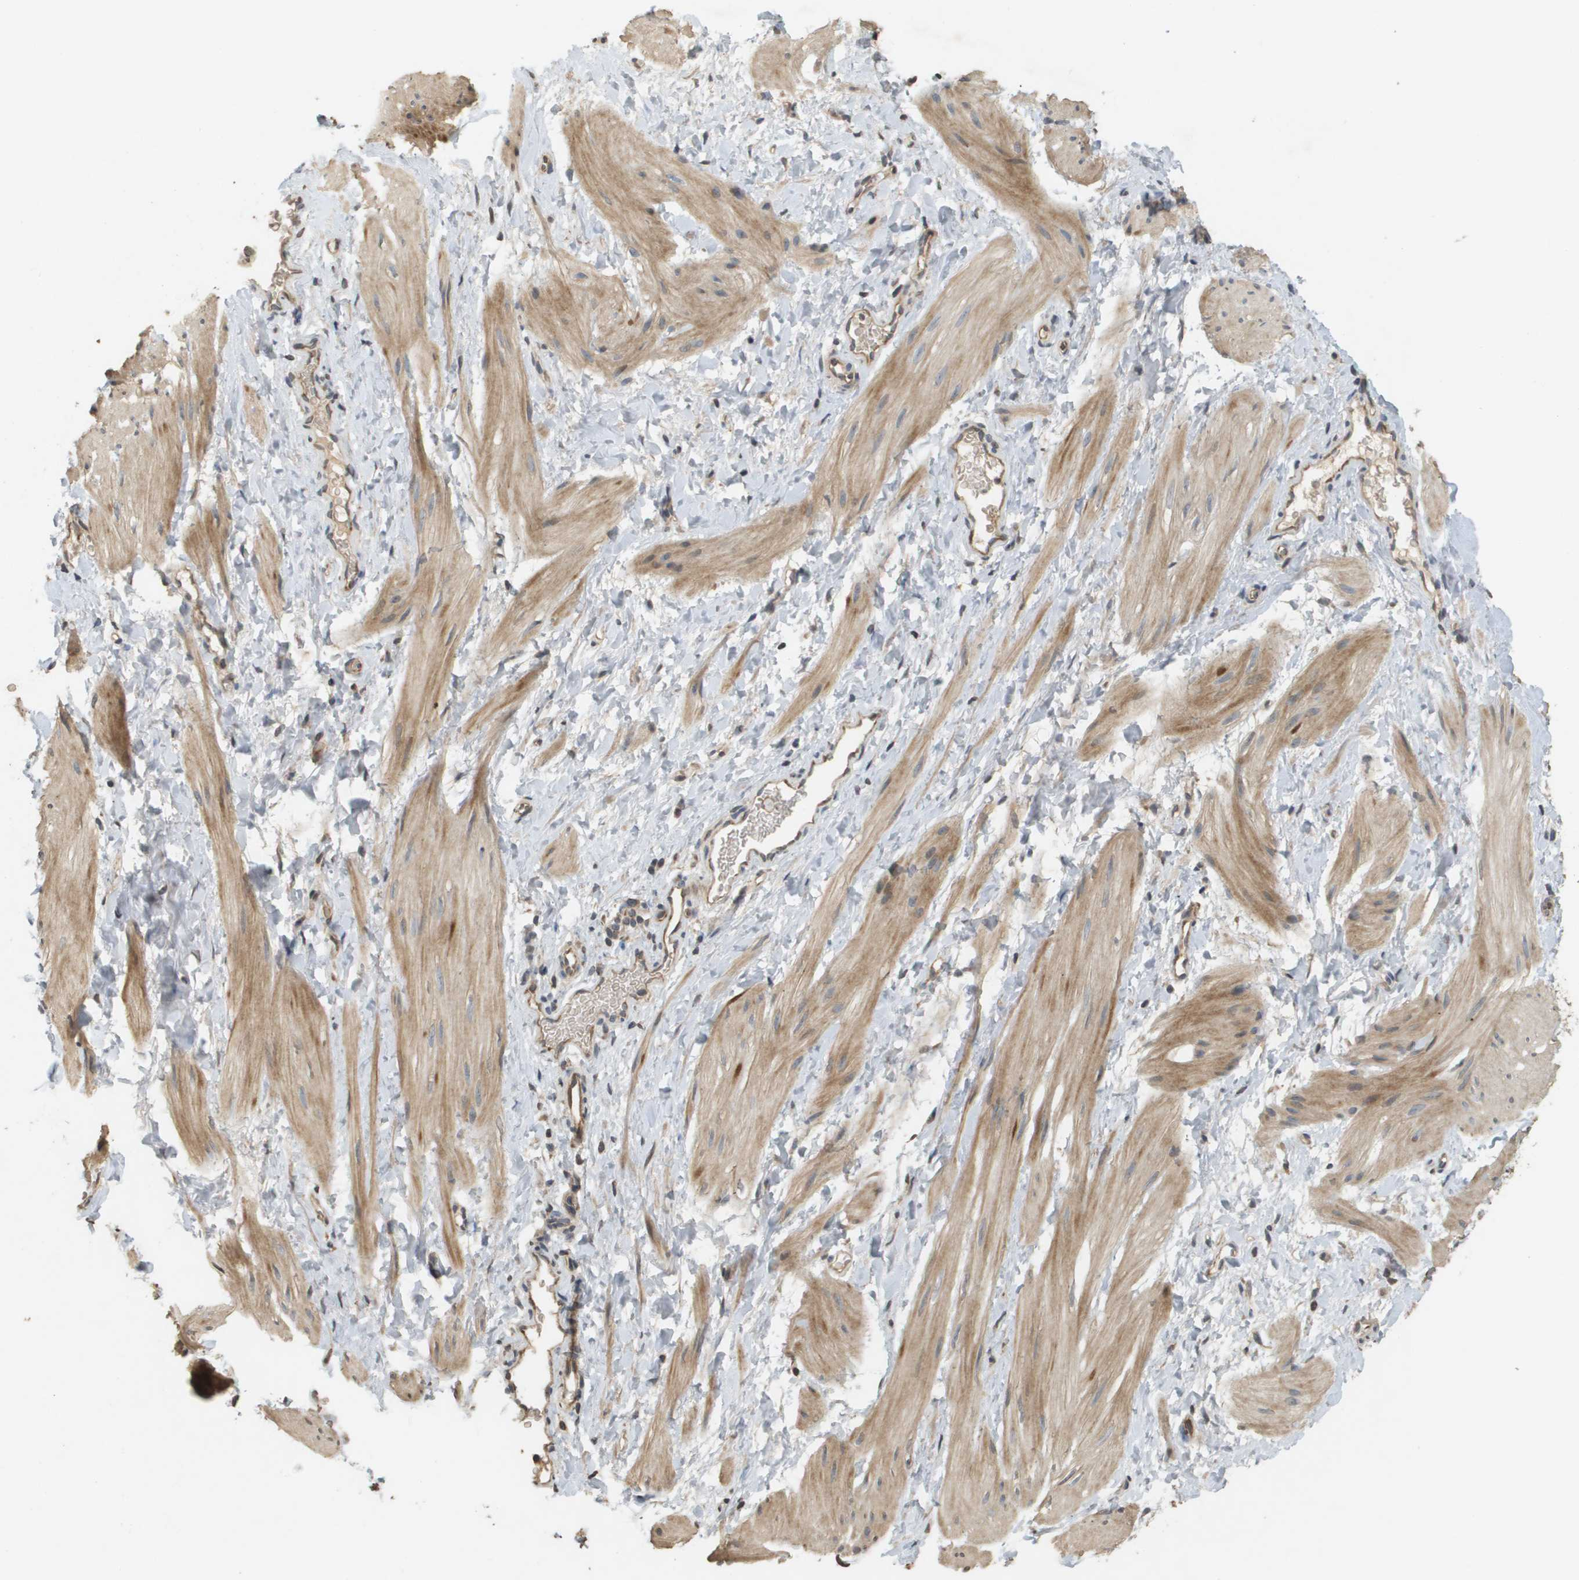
{"staining": {"intensity": "moderate", "quantity": ">75%", "location": "cytoplasmic/membranous"}, "tissue": "smooth muscle", "cell_type": "Smooth muscle cells", "image_type": "normal", "snomed": [{"axis": "morphology", "description": "Normal tissue, NOS"}, {"axis": "topography", "description": "Smooth muscle"}], "caption": "Immunohistochemistry (IHC) of normal smooth muscle exhibits medium levels of moderate cytoplasmic/membranous staining in about >75% of smooth muscle cells.", "gene": "RAB21", "patient": {"sex": "male", "age": 16}}